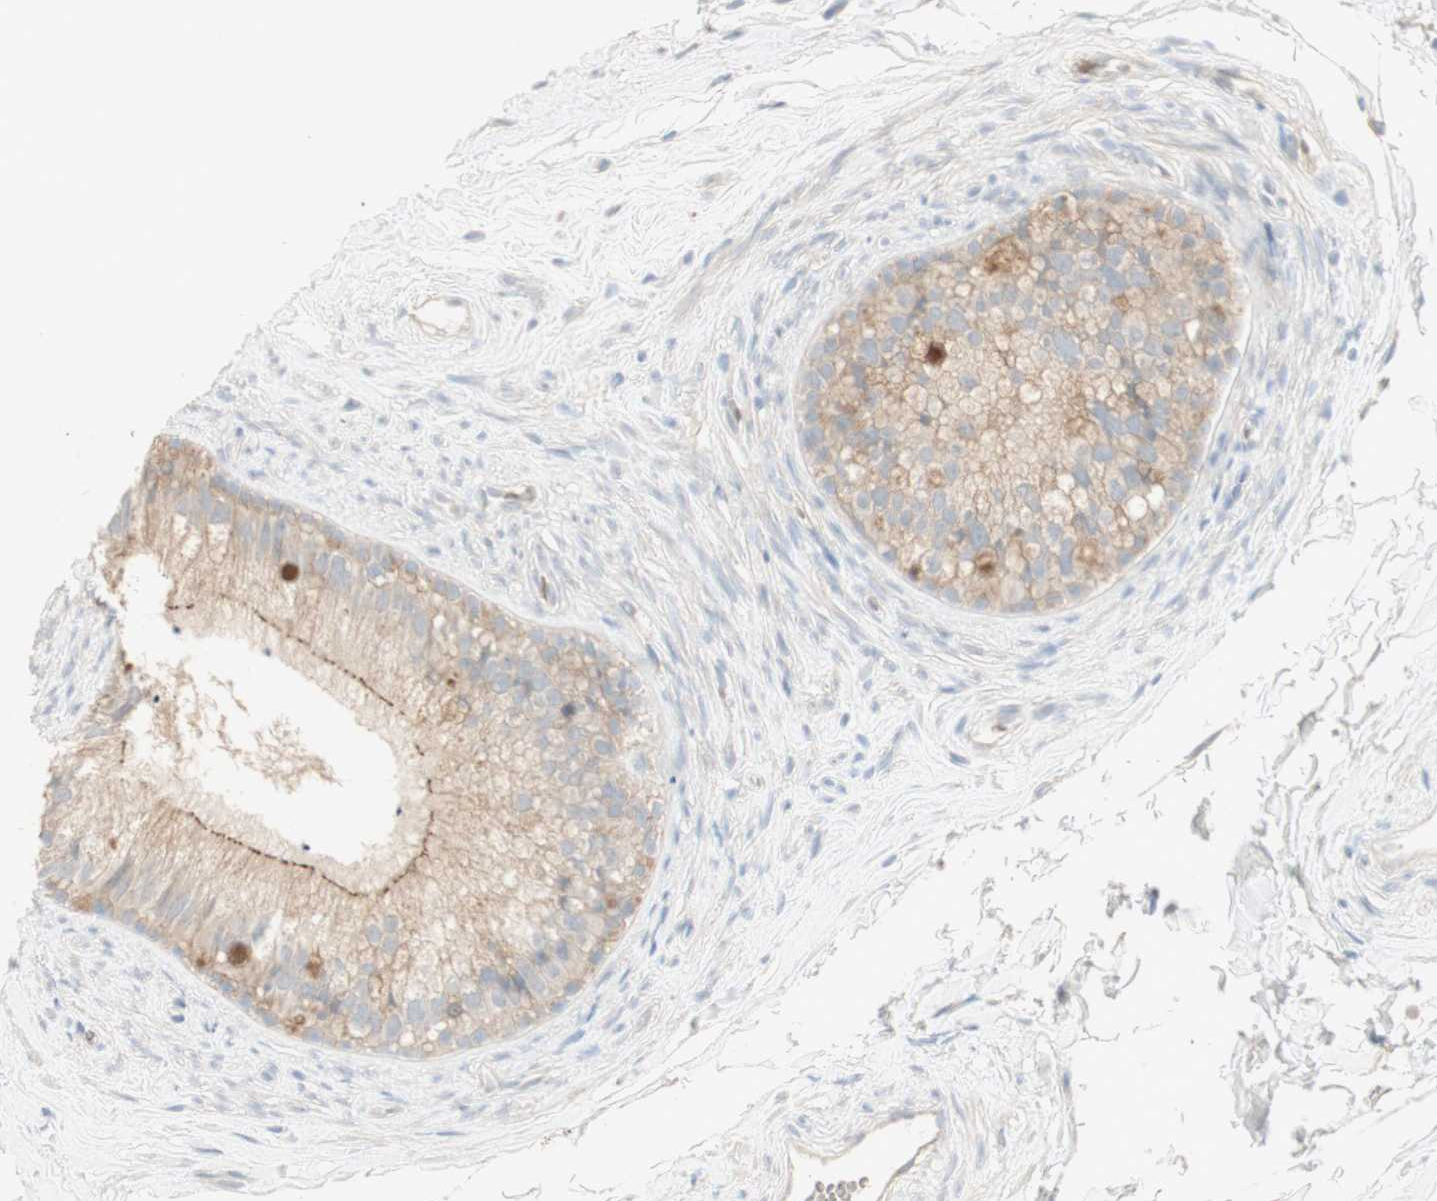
{"staining": {"intensity": "moderate", "quantity": ">75%", "location": "cytoplasmic/membranous"}, "tissue": "epididymis", "cell_type": "Glandular cells", "image_type": "normal", "snomed": [{"axis": "morphology", "description": "Normal tissue, NOS"}, {"axis": "topography", "description": "Epididymis"}], "caption": "High-magnification brightfield microscopy of benign epididymis stained with DAB (3,3'-diaminobenzidine) (brown) and counterstained with hematoxylin (blue). glandular cells exhibit moderate cytoplasmic/membranous expression is identified in approximately>75% of cells. The protein of interest is shown in brown color, while the nuclei are stained blue.", "gene": "PTGER4", "patient": {"sex": "male", "age": 56}}